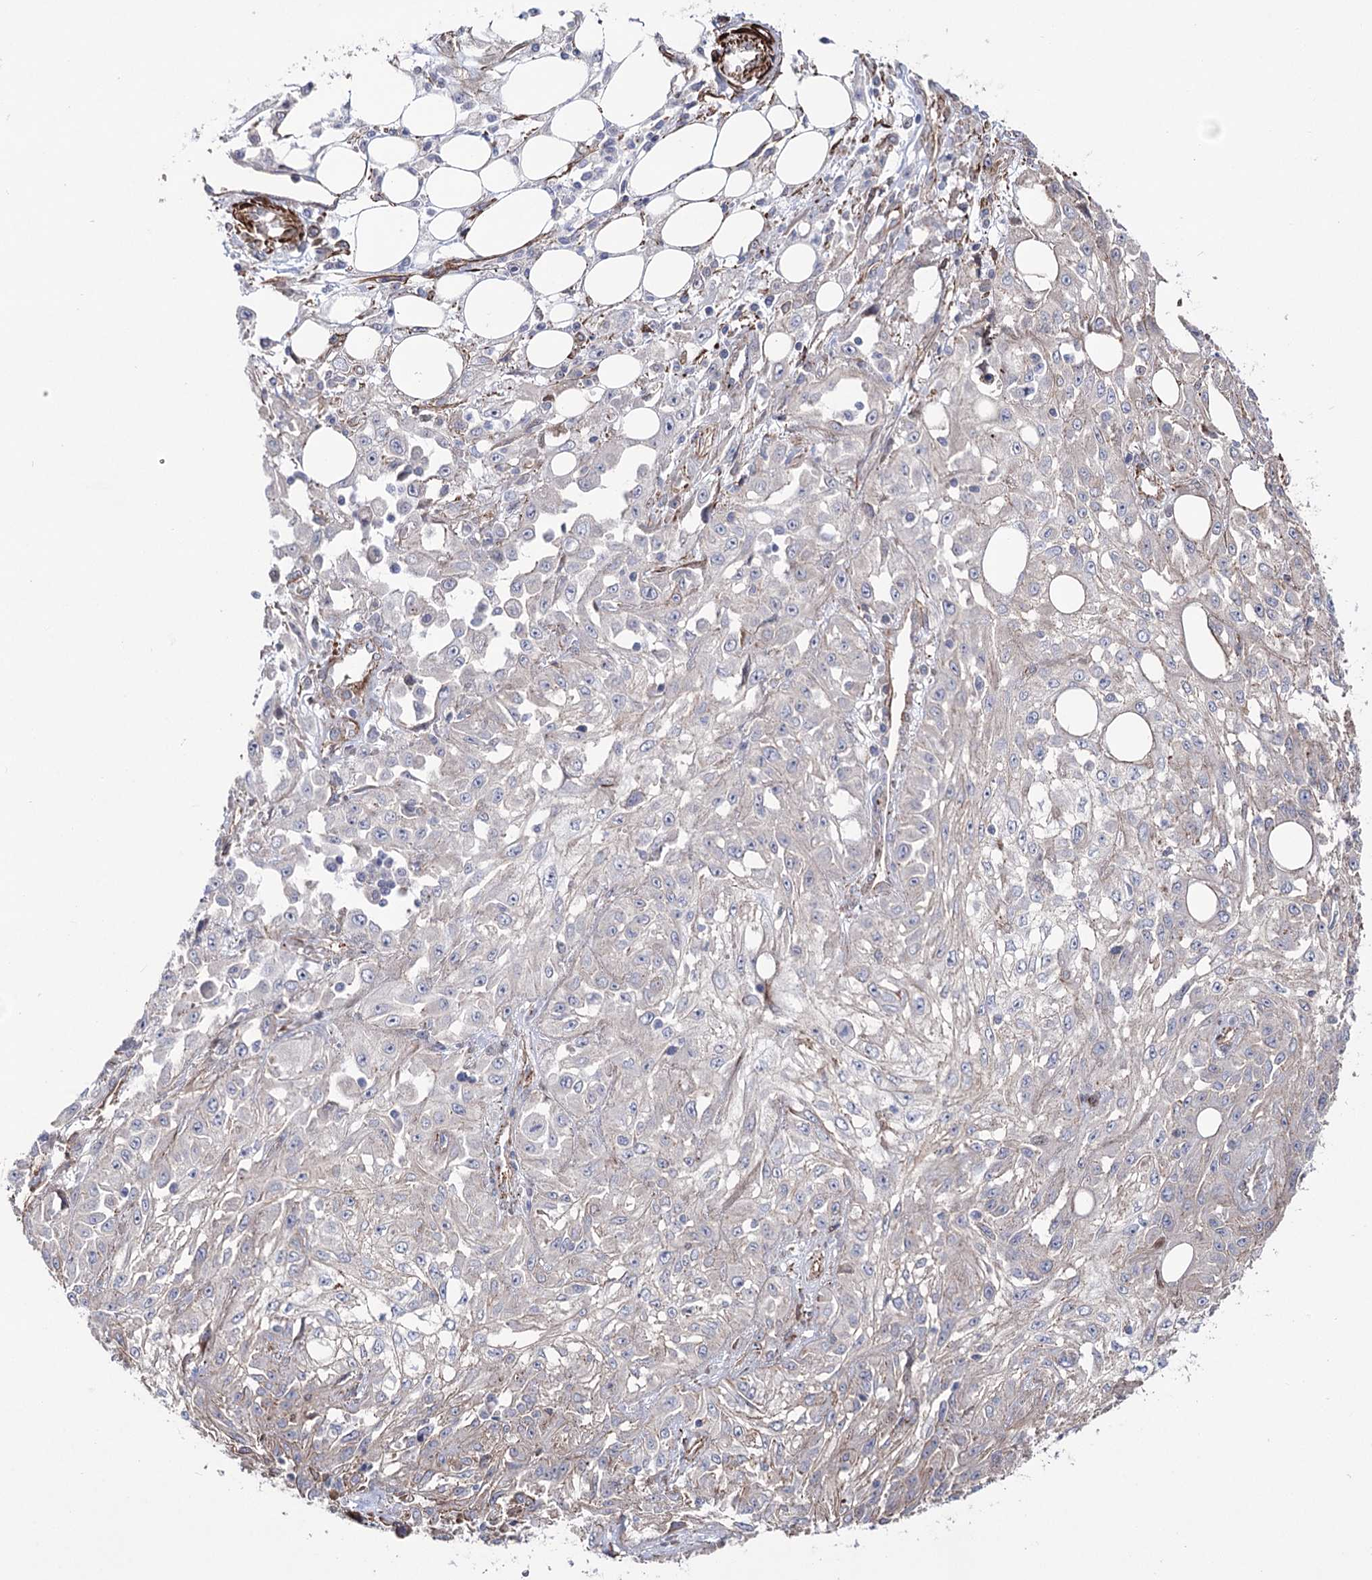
{"staining": {"intensity": "weak", "quantity": "<25%", "location": "cytoplasmic/membranous"}, "tissue": "skin cancer", "cell_type": "Tumor cells", "image_type": "cancer", "snomed": [{"axis": "morphology", "description": "Squamous cell carcinoma, NOS"}, {"axis": "morphology", "description": "Squamous cell carcinoma, metastatic, NOS"}, {"axis": "topography", "description": "Skin"}, {"axis": "topography", "description": "Lymph node"}], "caption": "A histopathology image of skin cancer (metastatic squamous cell carcinoma) stained for a protein demonstrates no brown staining in tumor cells.", "gene": "ARHGAP20", "patient": {"sex": "male", "age": 75}}